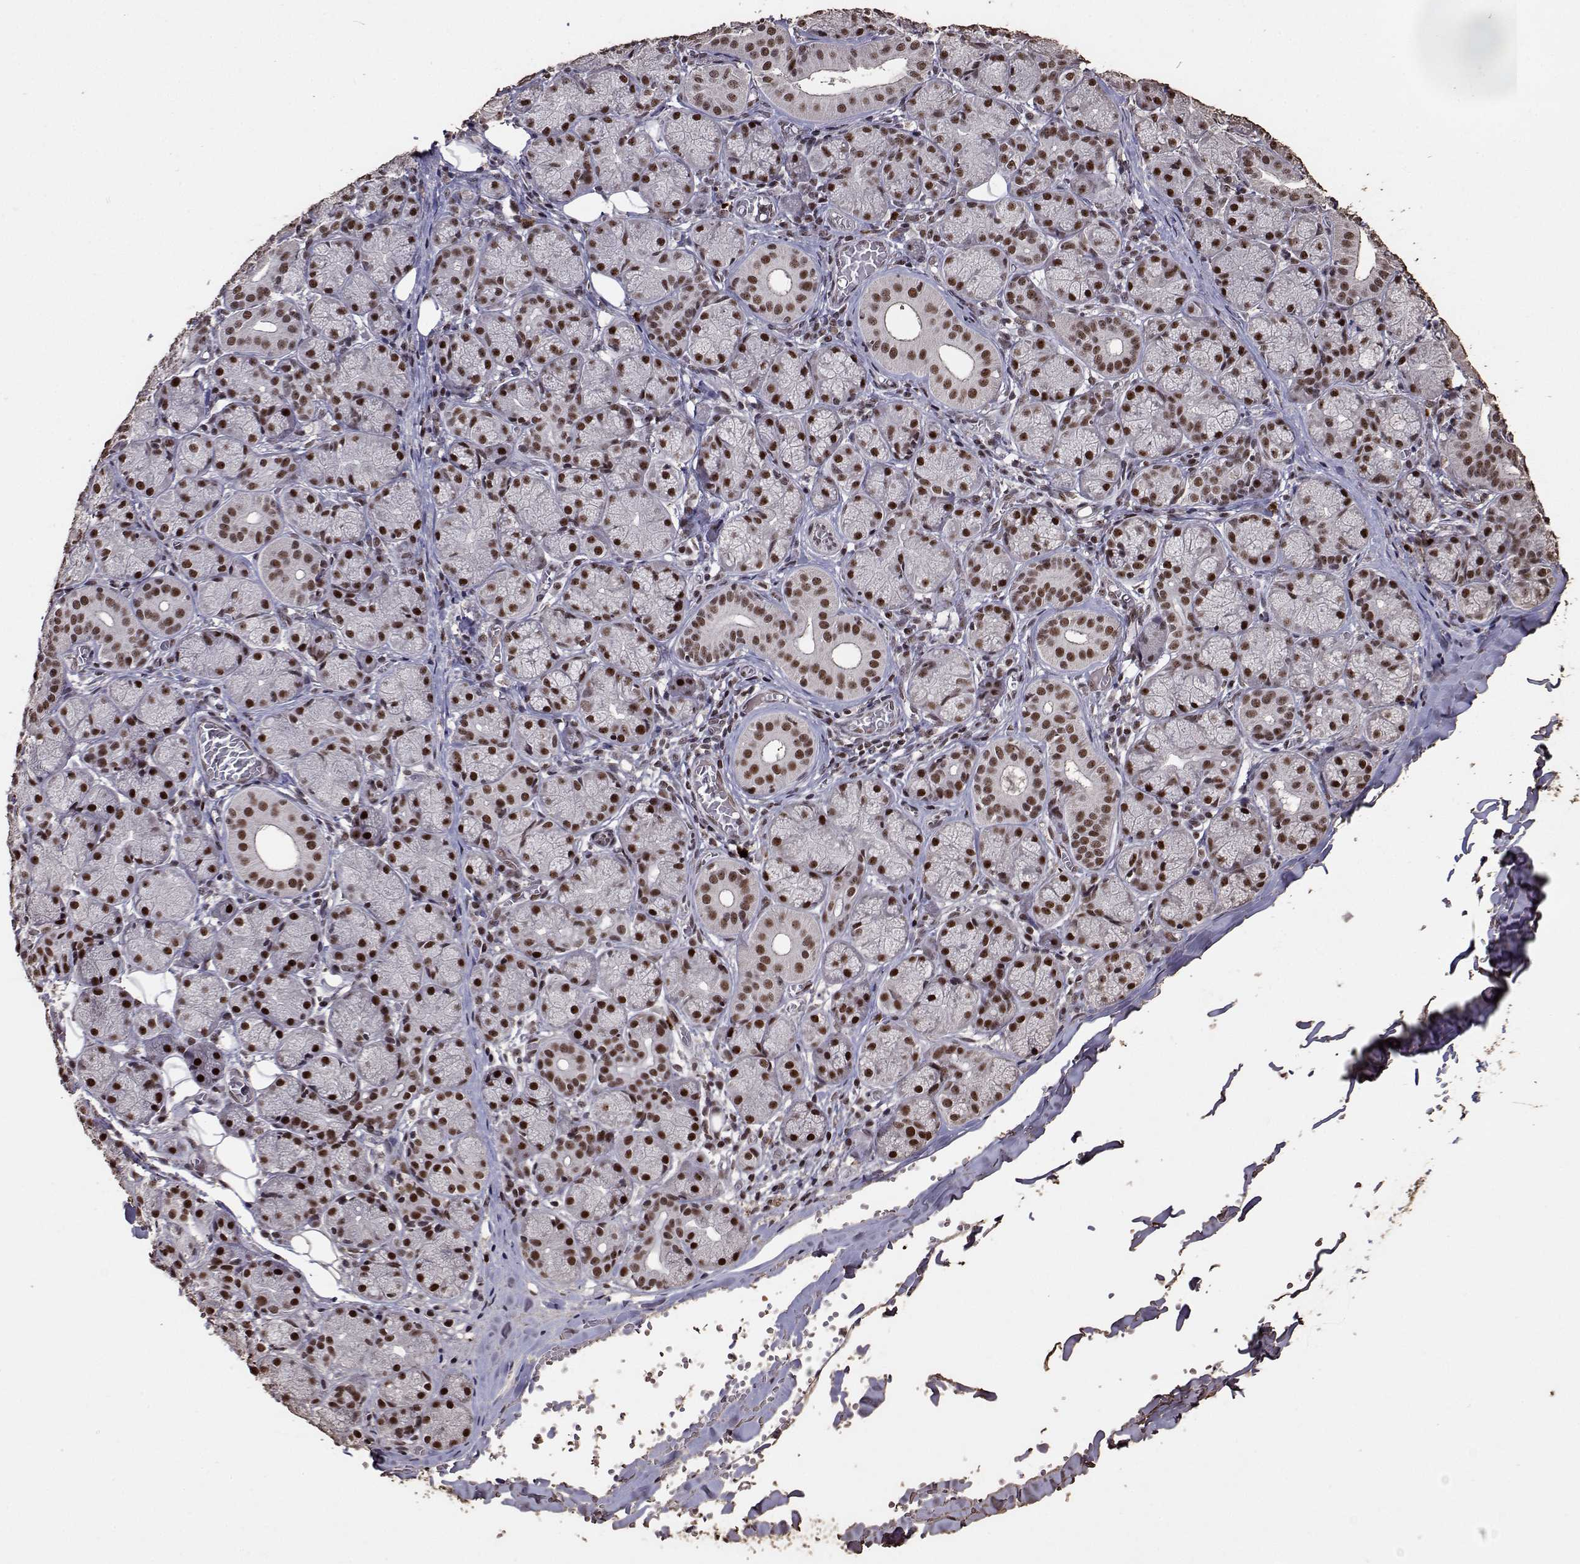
{"staining": {"intensity": "strong", "quantity": ">75%", "location": "nuclear"}, "tissue": "salivary gland", "cell_type": "Glandular cells", "image_type": "normal", "snomed": [{"axis": "morphology", "description": "Normal tissue, NOS"}, {"axis": "topography", "description": "Salivary gland"}, {"axis": "topography", "description": "Peripheral nerve tissue"}], "caption": "Normal salivary gland was stained to show a protein in brown. There is high levels of strong nuclear expression in about >75% of glandular cells. The staining was performed using DAB to visualize the protein expression in brown, while the nuclei were stained in blue with hematoxylin (Magnification: 20x).", "gene": "TOE1", "patient": {"sex": "female", "age": 24}}